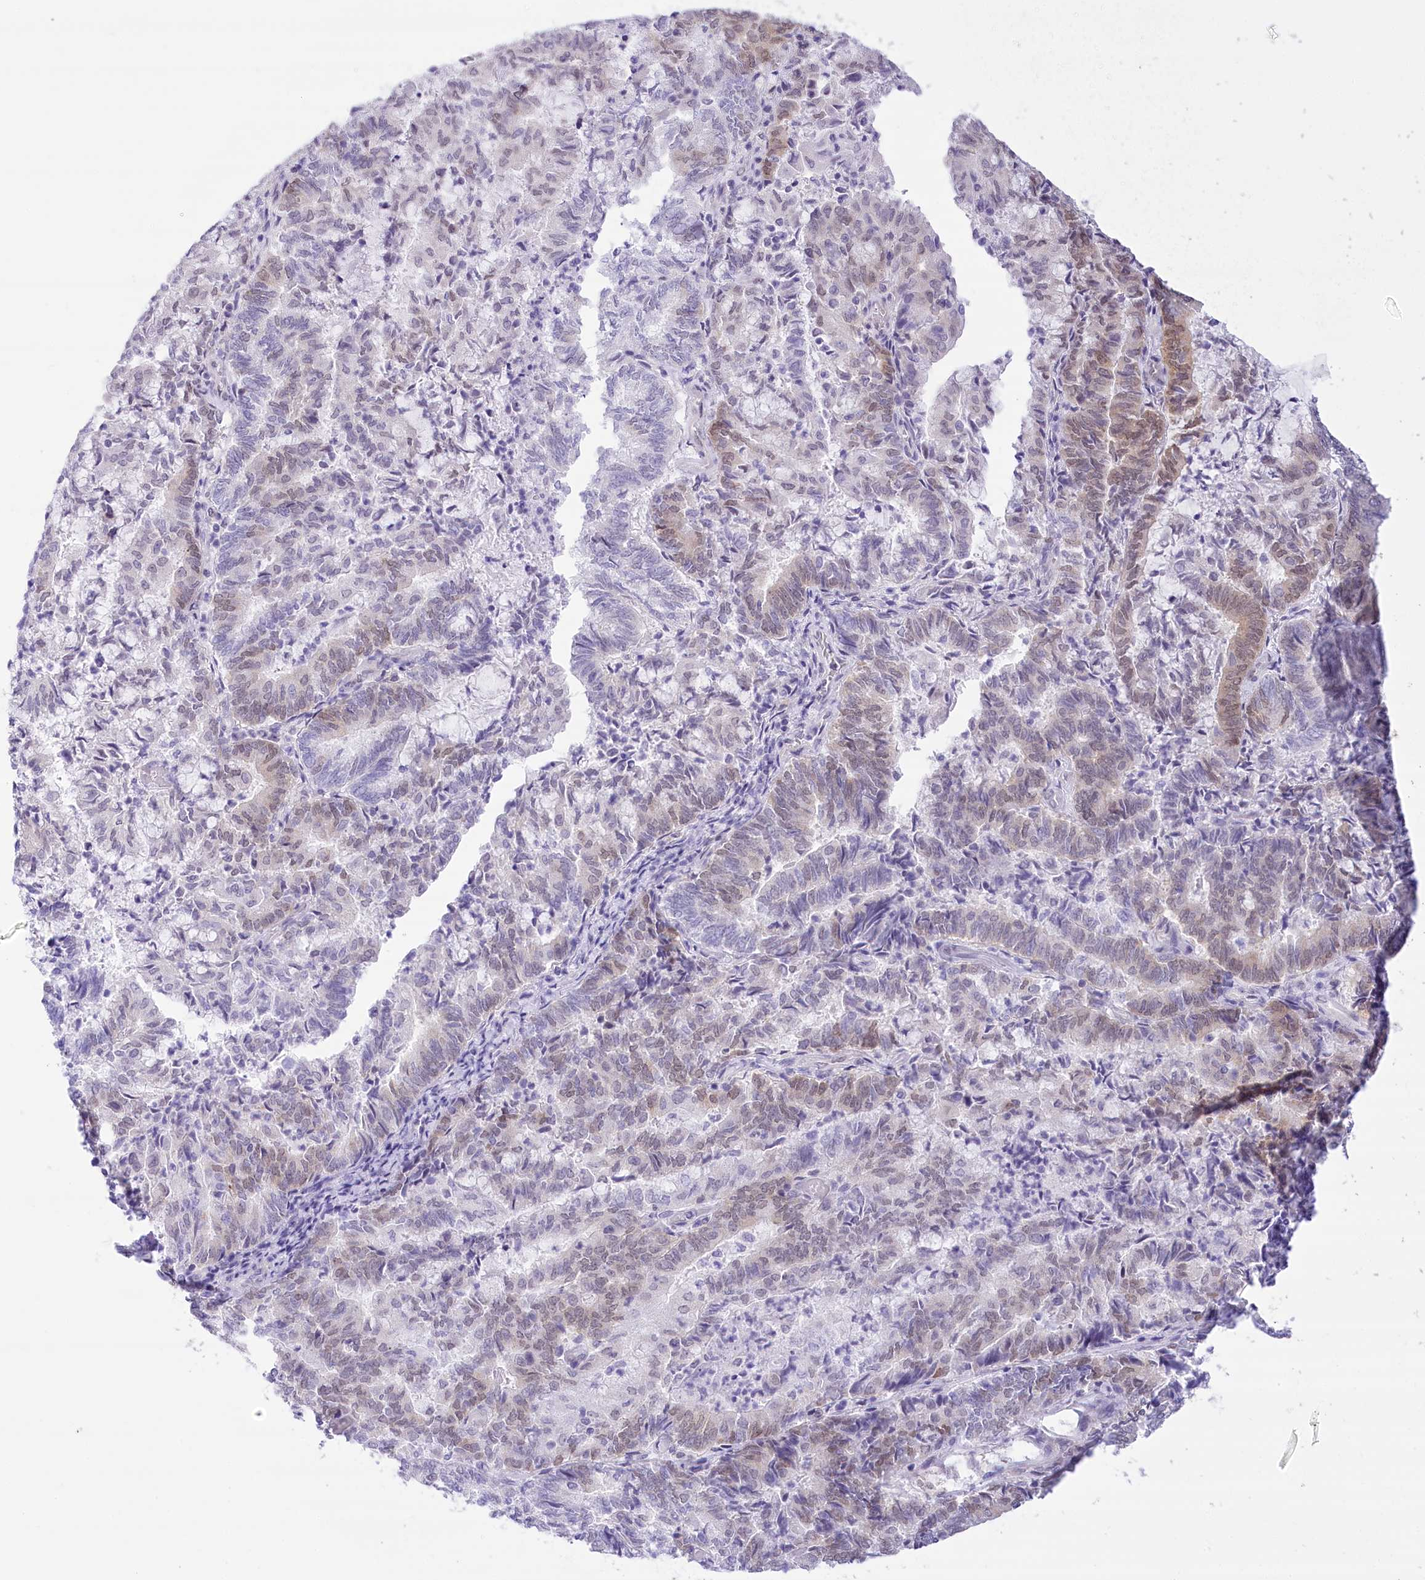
{"staining": {"intensity": "weak", "quantity": "<25%", "location": "cytoplasmic/membranous,nuclear"}, "tissue": "endometrial cancer", "cell_type": "Tumor cells", "image_type": "cancer", "snomed": [{"axis": "morphology", "description": "Adenocarcinoma, NOS"}, {"axis": "topography", "description": "Endometrium"}], "caption": "An immunohistochemistry (IHC) micrograph of endometrial cancer (adenocarcinoma) is shown. There is no staining in tumor cells of endometrial cancer (adenocarcinoma).", "gene": "HNRNPA0", "patient": {"sex": "female", "age": 80}}